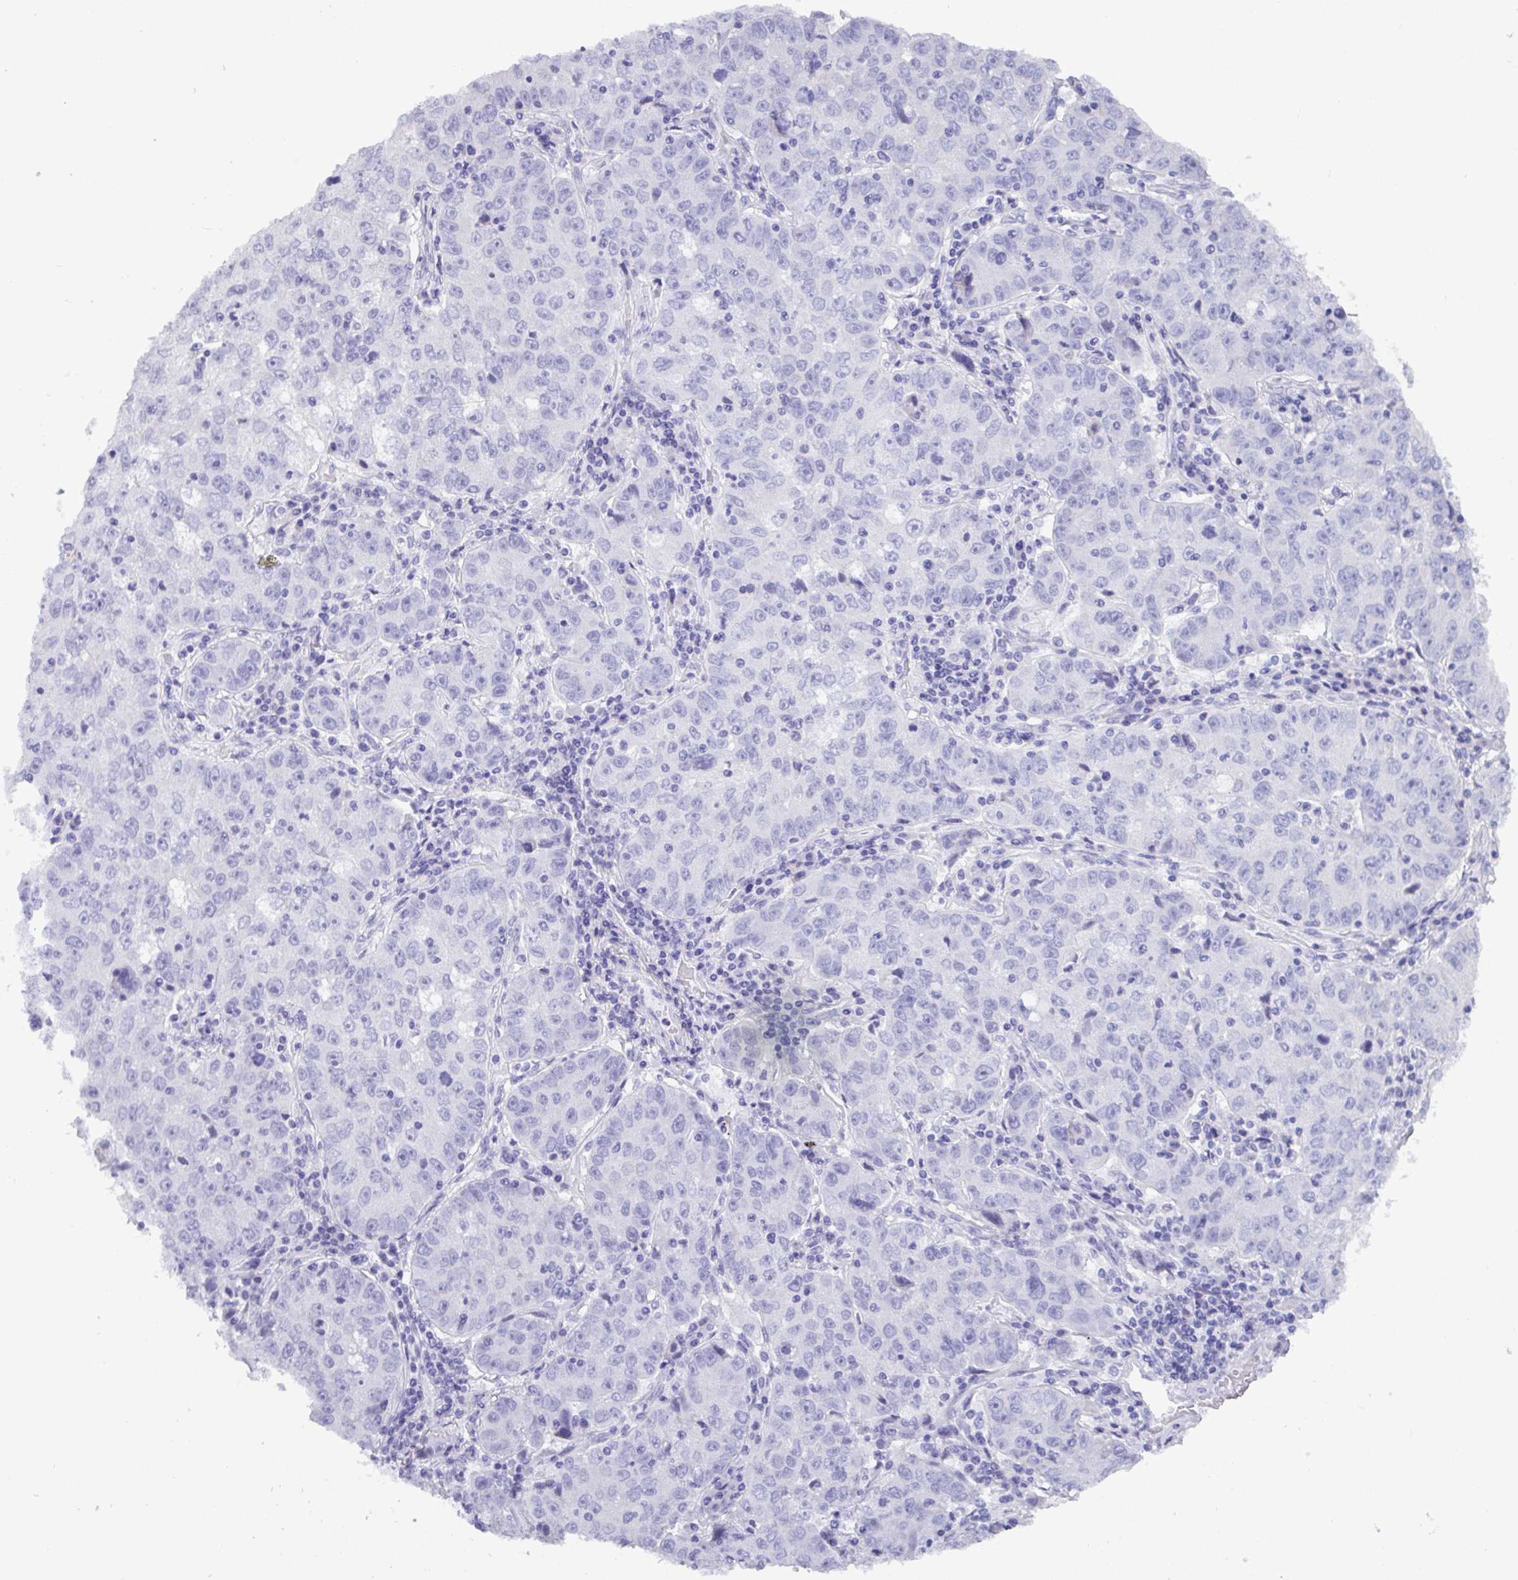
{"staining": {"intensity": "negative", "quantity": "none", "location": "none"}, "tissue": "lung cancer", "cell_type": "Tumor cells", "image_type": "cancer", "snomed": [{"axis": "morphology", "description": "Normal morphology"}, {"axis": "morphology", "description": "Adenocarcinoma, NOS"}, {"axis": "topography", "description": "Lymph node"}, {"axis": "topography", "description": "Lung"}], "caption": "Immunohistochemistry micrograph of neoplastic tissue: lung cancer stained with DAB reveals no significant protein expression in tumor cells.", "gene": "C4orf33", "patient": {"sex": "female", "age": 57}}